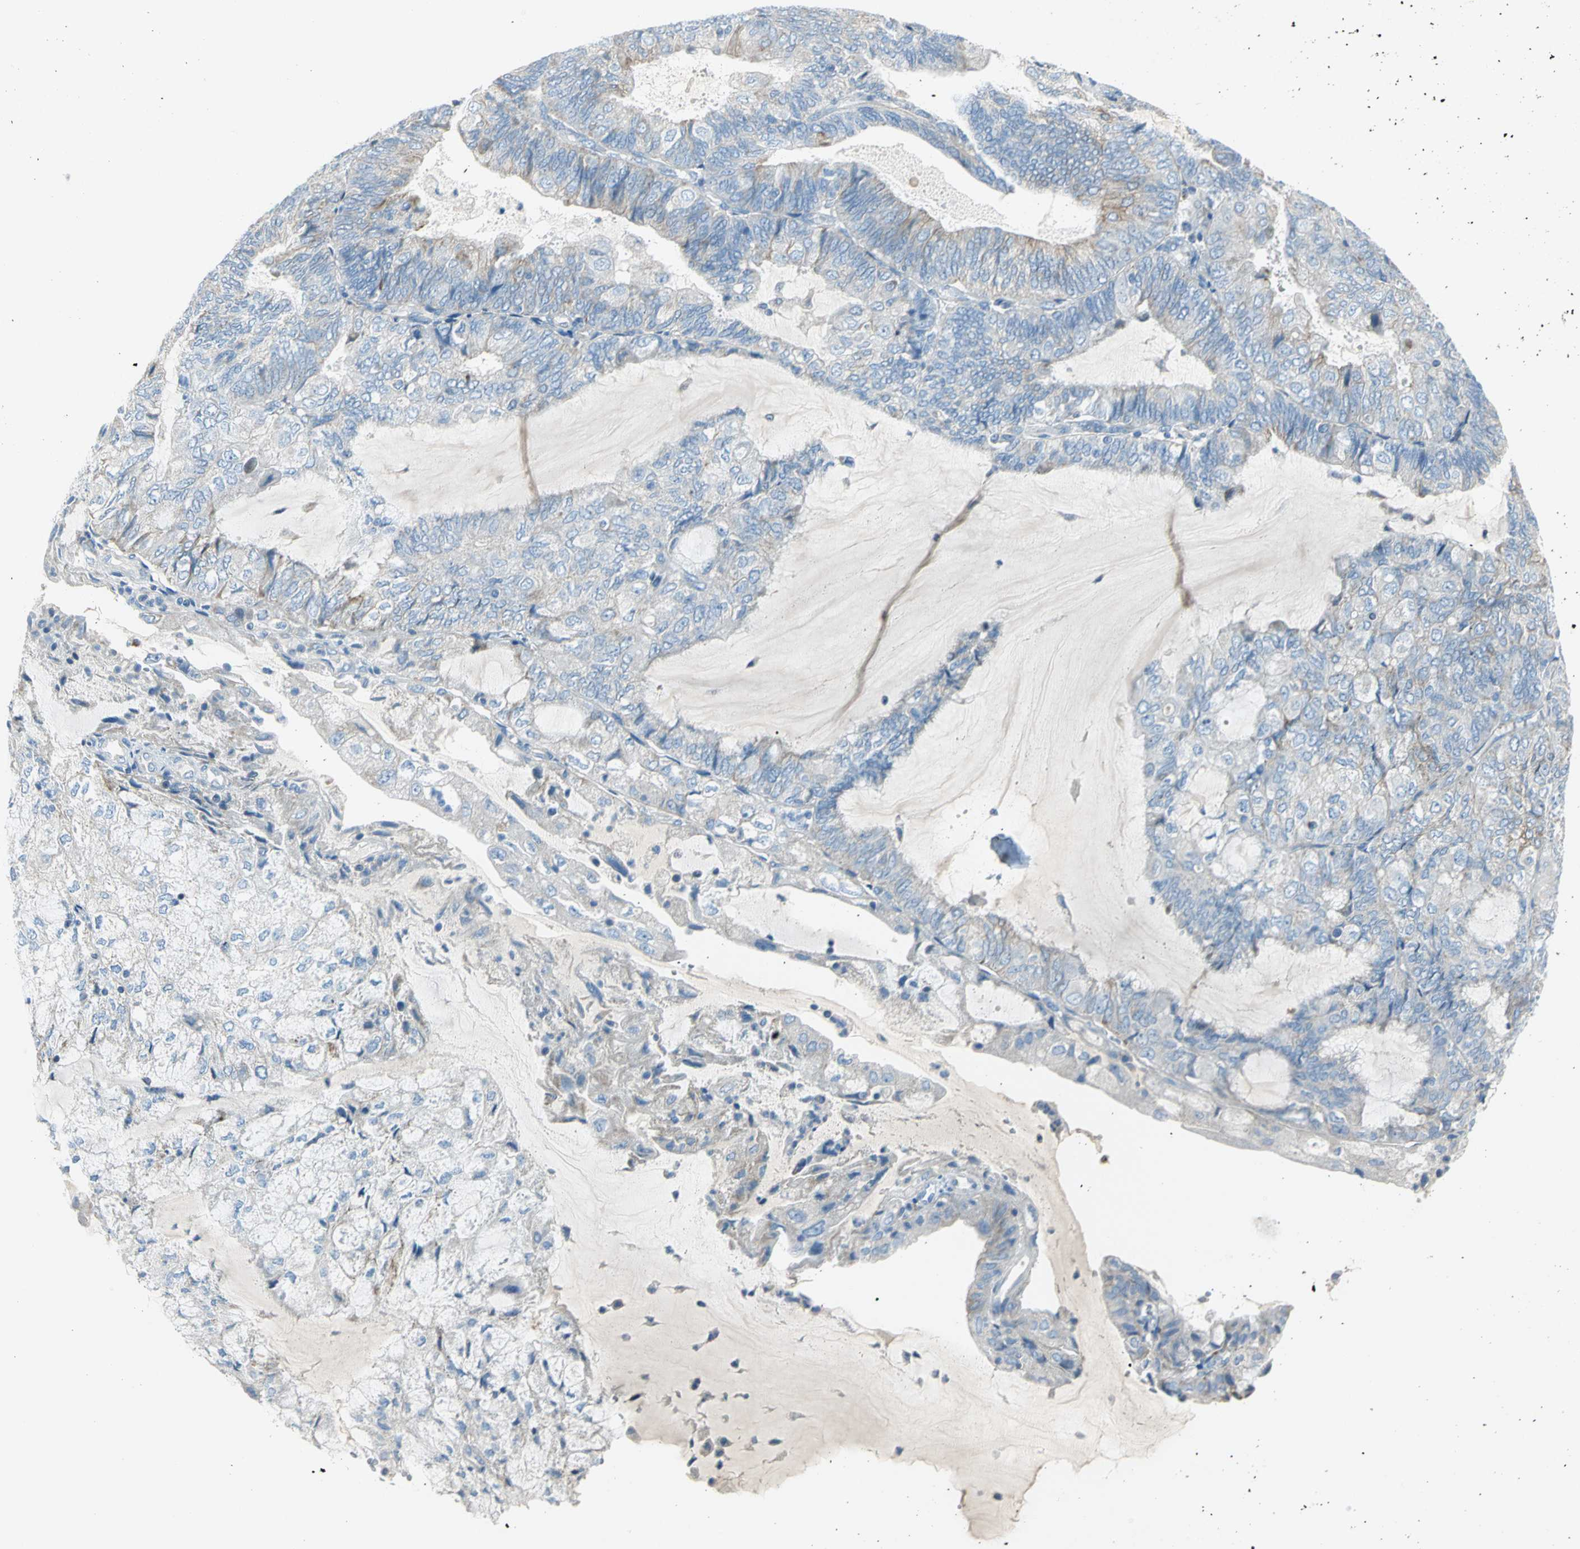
{"staining": {"intensity": "weak", "quantity": "<25%", "location": "cytoplasmic/membranous"}, "tissue": "endometrial cancer", "cell_type": "Tumor cells", "image_type": "cancer", "snomed": [{"axis": "morphology", "description": "Adenocarcinoma, NOS"}, {"axis": "topography", "description": "Endometrium"}], "caption": "IHC histopathology image of neoplastic tissue: human adenocarcinoma (endometrial) stained with DAB shows no significant protein positivity in tumor cells. (Stains: DAB (3,3'-diaminobenzidine) immunohistochemistry (IHC) with hematoxylin counter stain, Microscopy: brightfield microscopy at high magnification).", "gene": "ALOX15", "patient": {"sex": "female", "age": 81}}